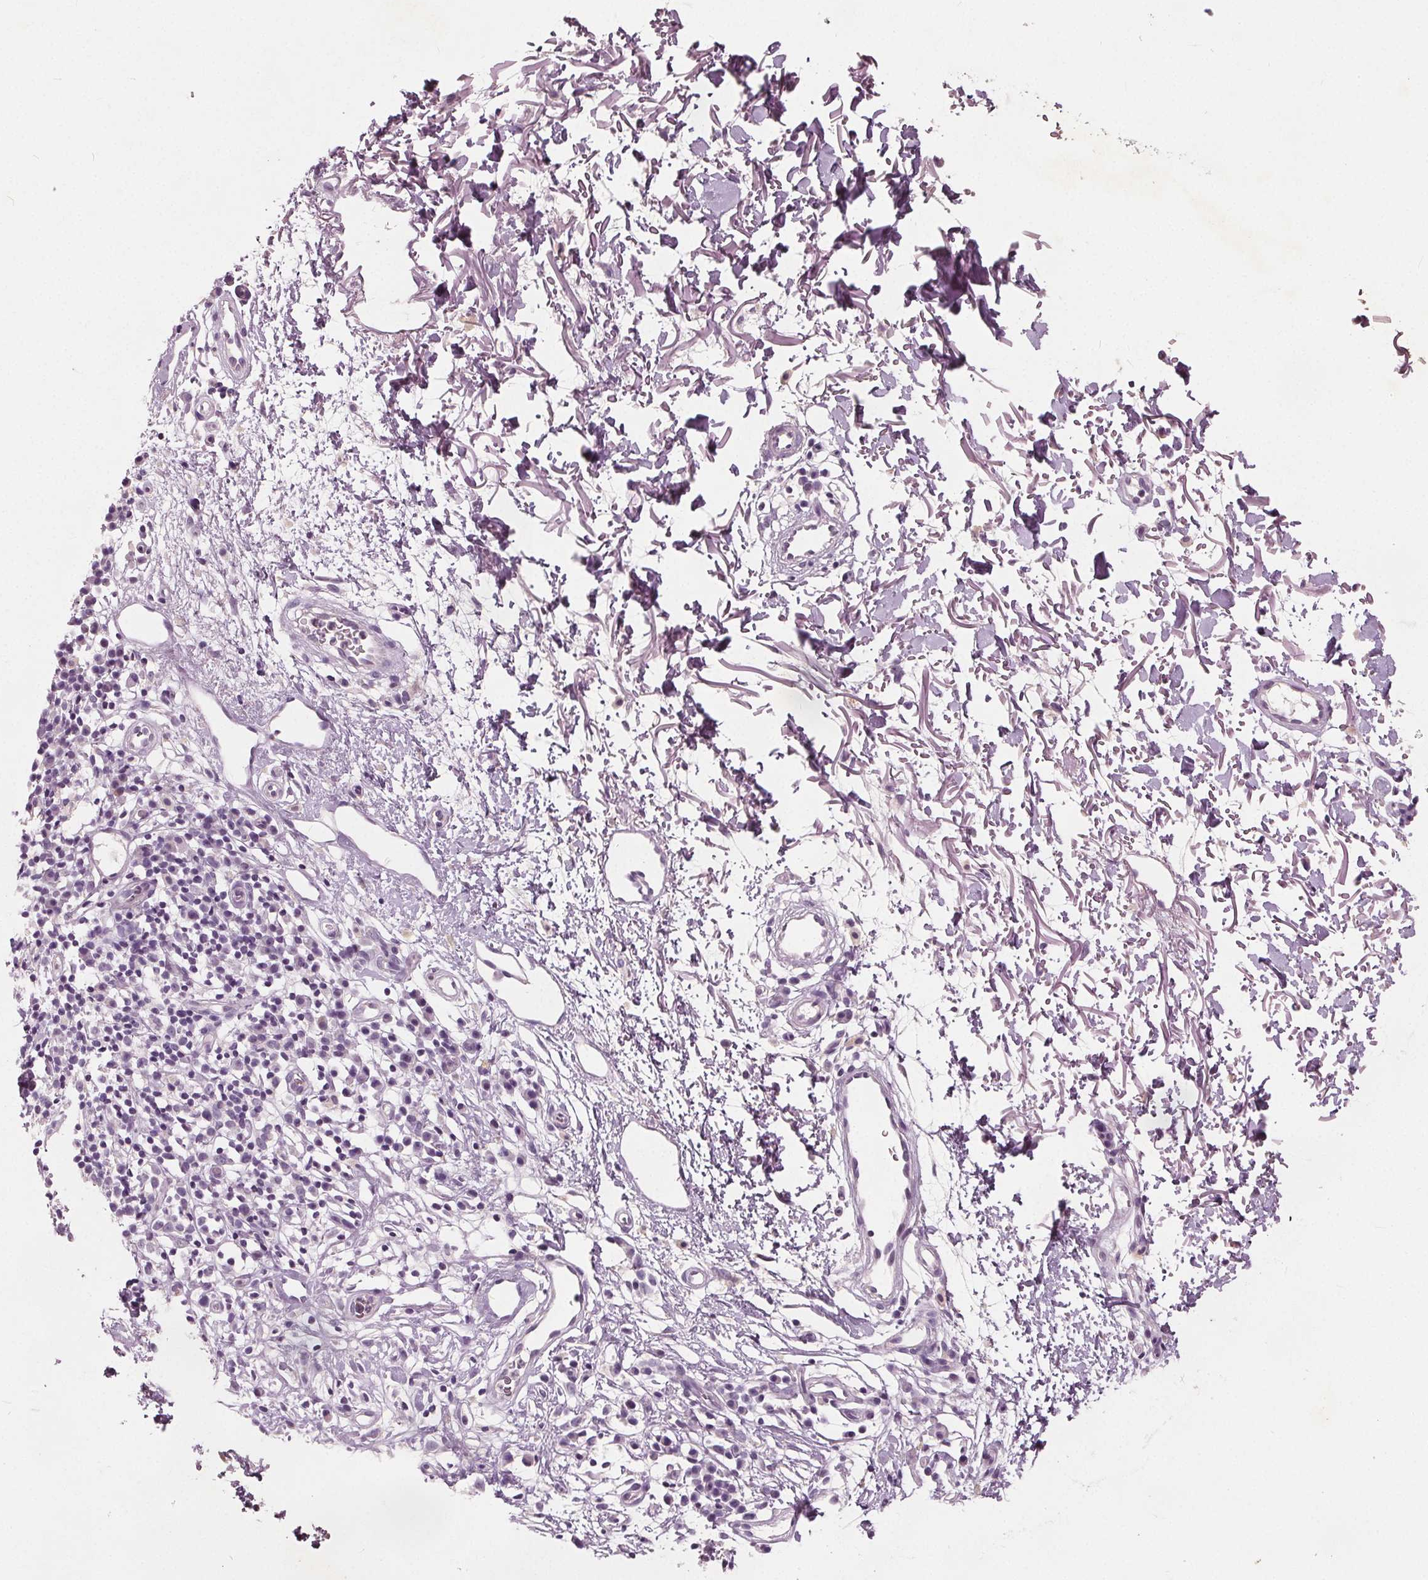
{"staining": {"intensity": "negative", "quantity": "none", "location": "none"}, "tissue": "skin cancer", "cell_type": "Tumor cells", "image_type": "cancer", "snomed": [{"axis": "morphology", "description": "Normal tissue, NOS"}, {"axis": "morphology", "description": "Basal cell carcinoma"}, {"axis": "topography", "description": "Skin"}], "caption": "Immunohistochemistry (IHC) image of neoplastic tissue: skin cancer (basal cell carcinoma) stained with DAB demonstrates no significant protein positivity in tumor cells. (IHC, brightfield microscopy, high magnification).", "gene": "TKFC", "patient": {"sex": "male", "age": 68}}